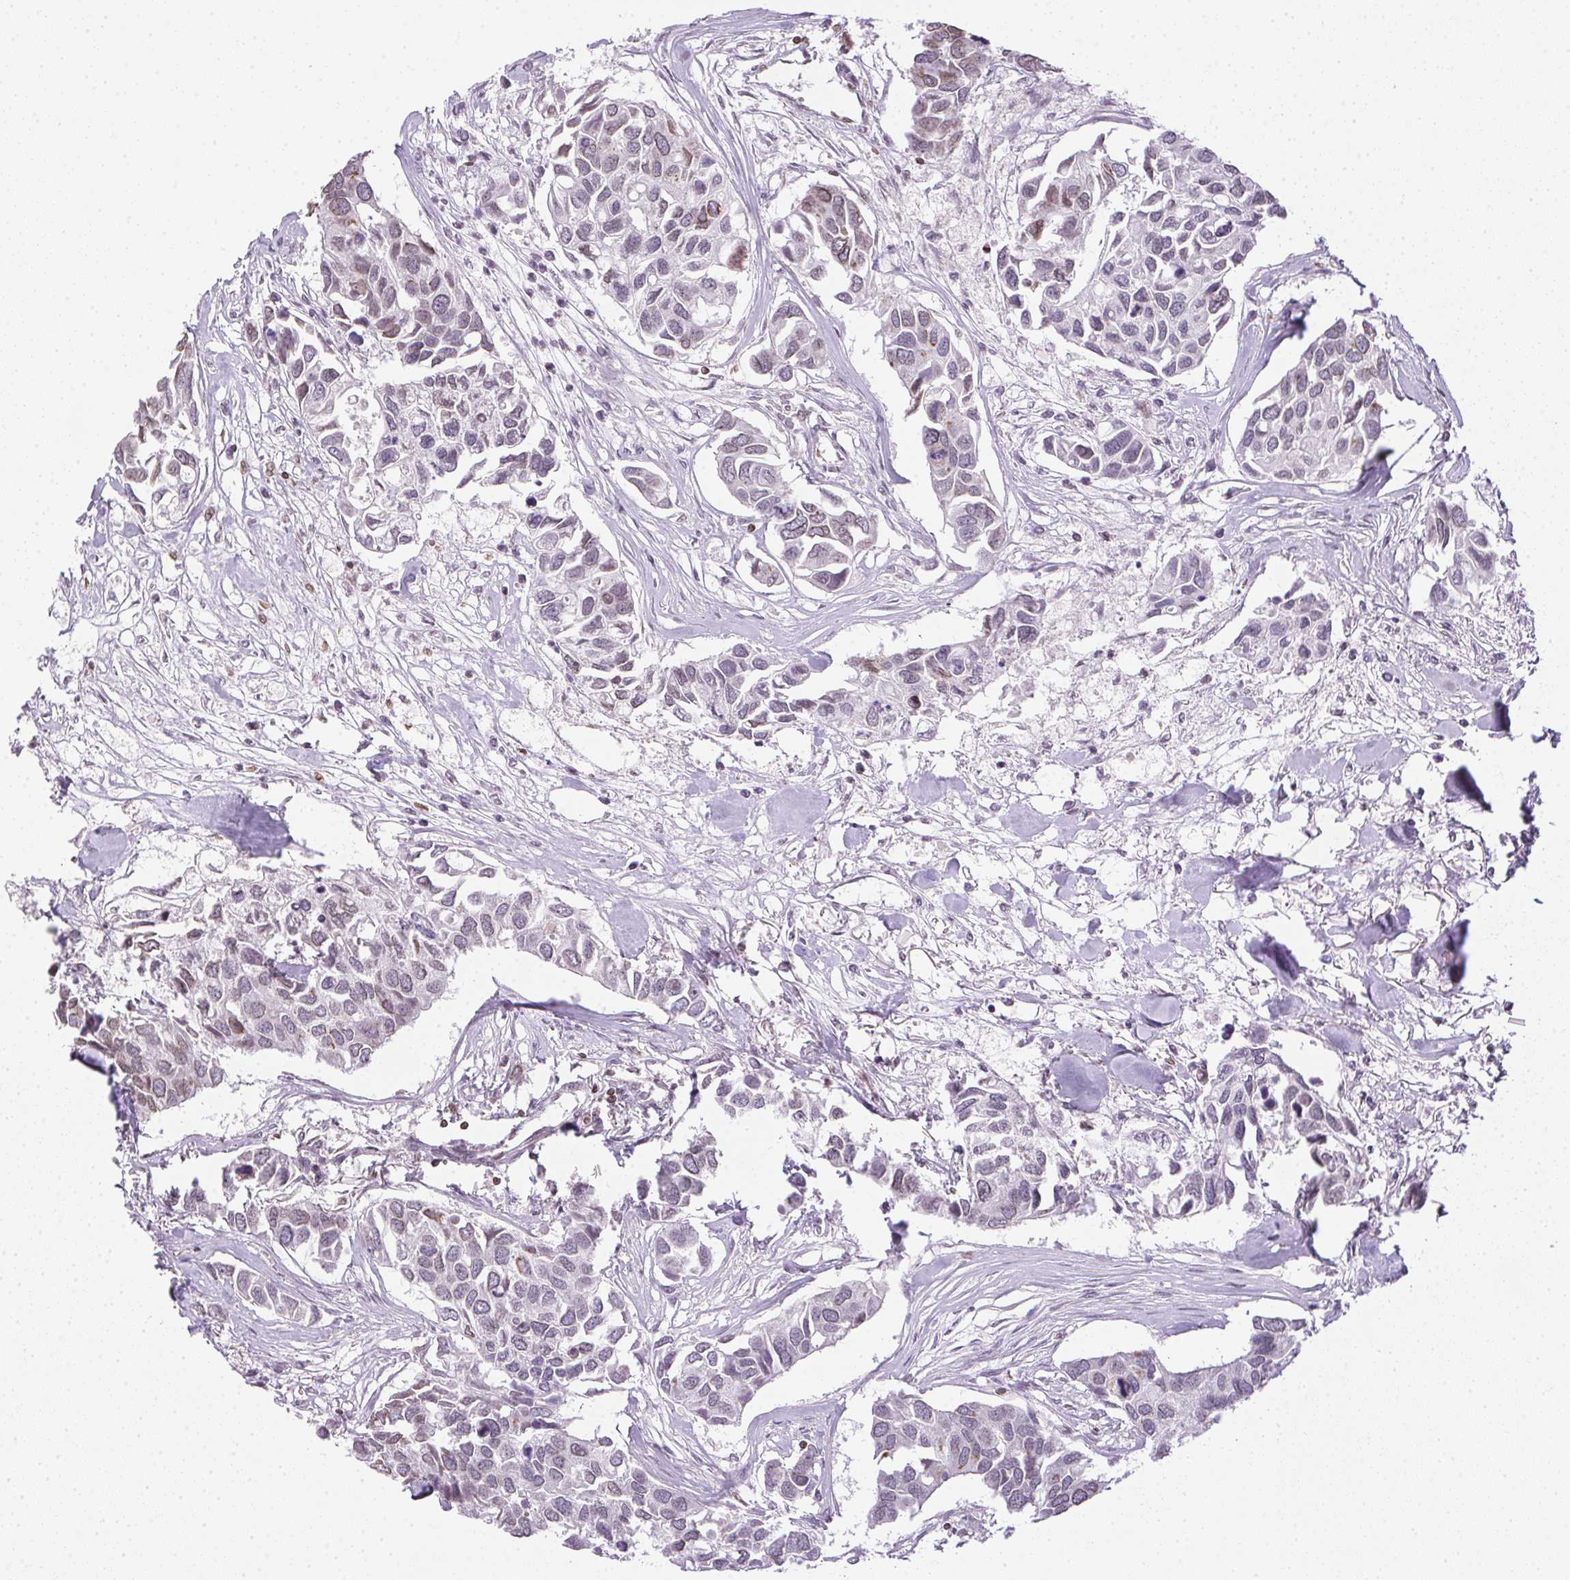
{"staining": {"intensity": "weak", "quantity": "<25%", "location": "nuclear"}, "tissue": "breast cancer", "cell_type": "Tumor cells", "image_type": "cancer", "snomed": [{"axis": "morphology", "description": "Duct carcinoma"}, {"axis": "topography", "description": "Breast"}], "caption": "The IHC micrograph has no significant expression in tumor cells of invasive ductal carcinoma (breast) tissue.", "gene": "PRL", "patient": {"sex": "female", "age": 83}}